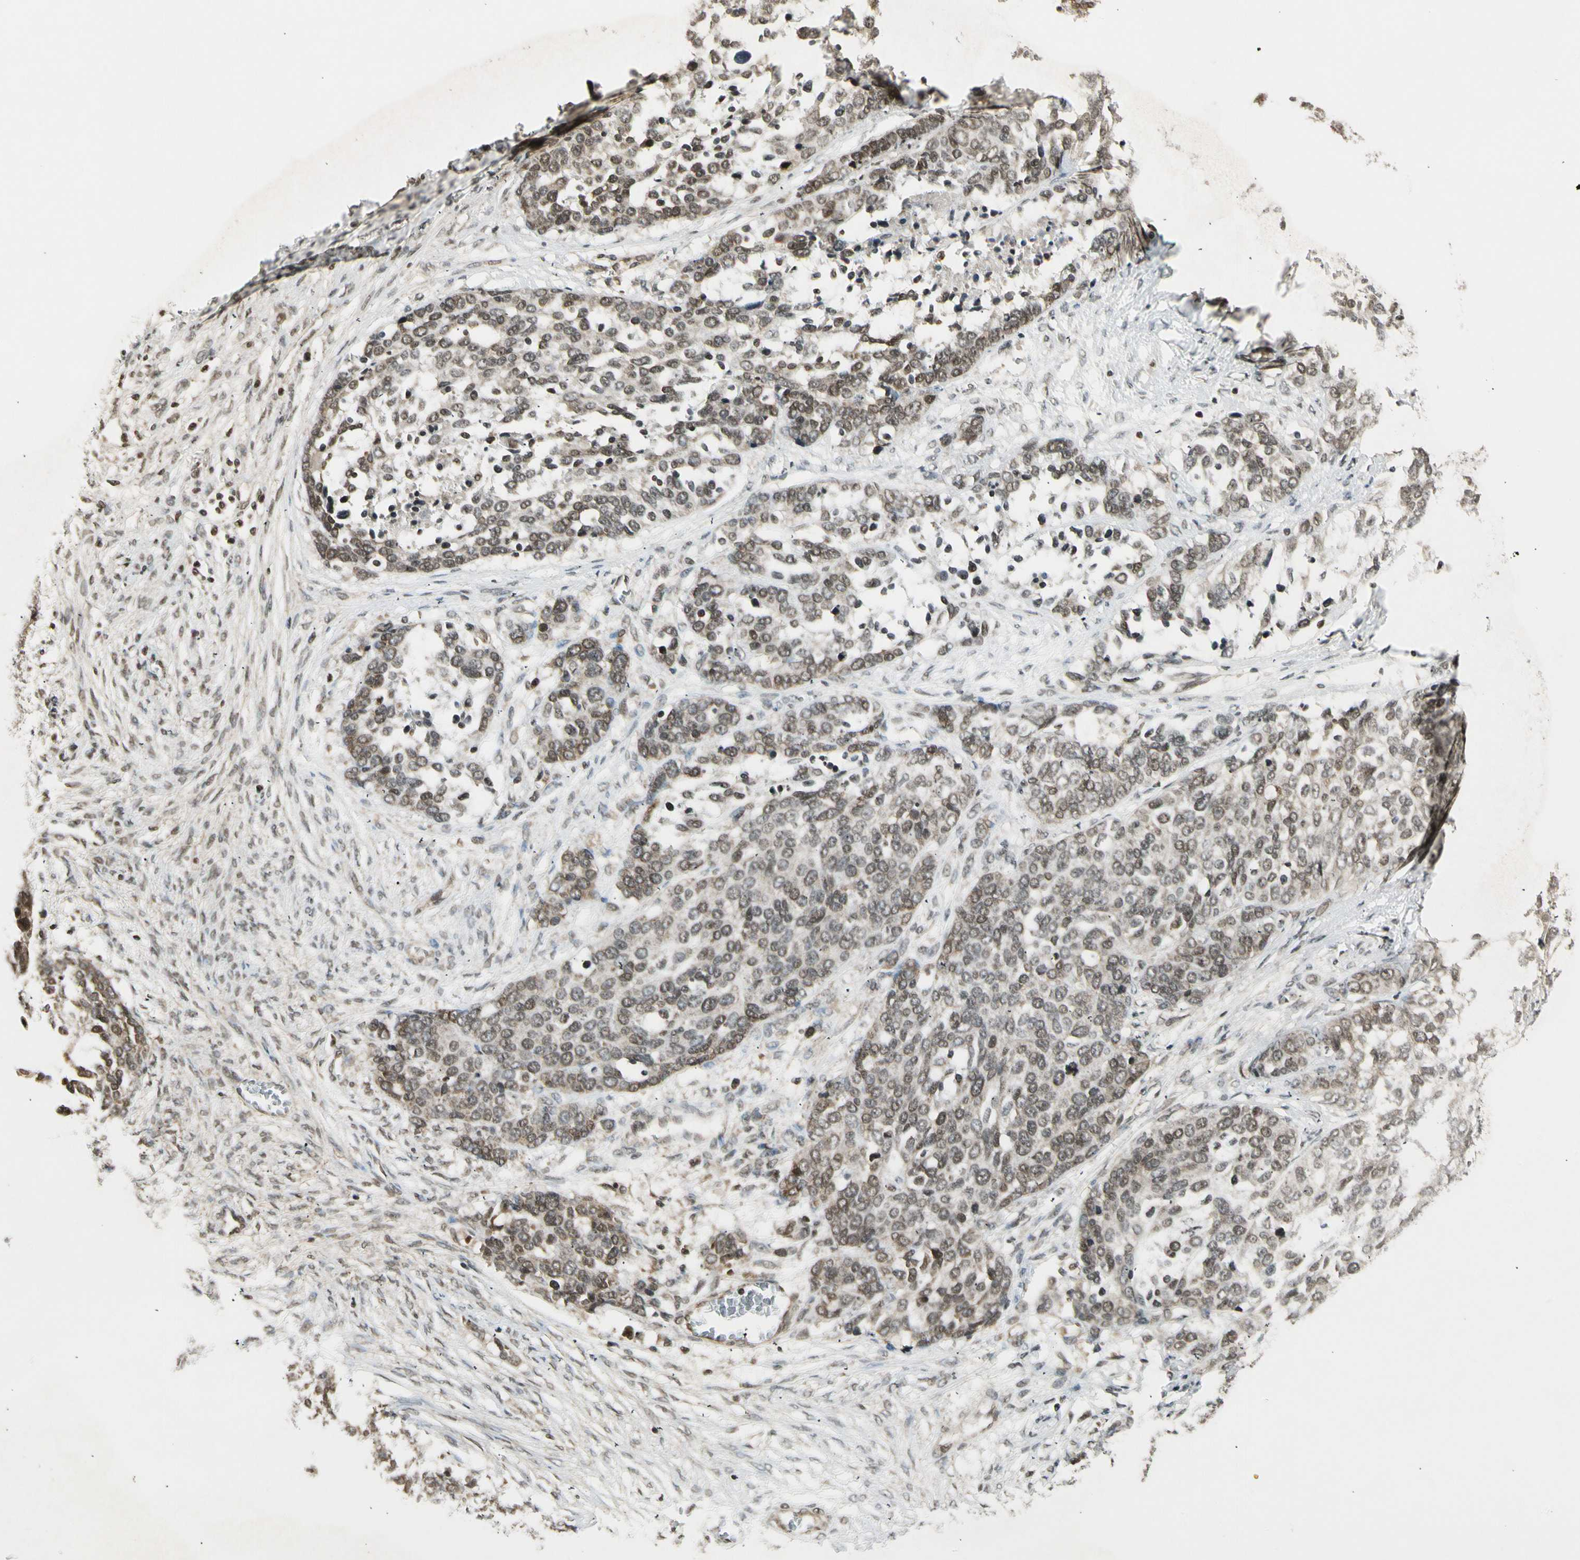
{"staining": {"intensity": "weak", "quantity": "25%-75%", "location": "cytoplasmic/membranous,nuclear"}, "tissue": "ovarian cancer", "cell_type": "Tumor cells", "image_type": "cancer", "snomed": [{"axis": "morphology", "description": "Cystadenocarcinoma, serous, NOS"}, {"axis": "topography", "description": "Ovary"}], "caption": "A brown stain labels weak cytoplasmic/membranous and nuclear positivity of a protein in ovarian cancer (serous cystadenocarcinoma) tumor cells.", "gene": "SMN2", "patient": {"sex": "female", "age": 44}}